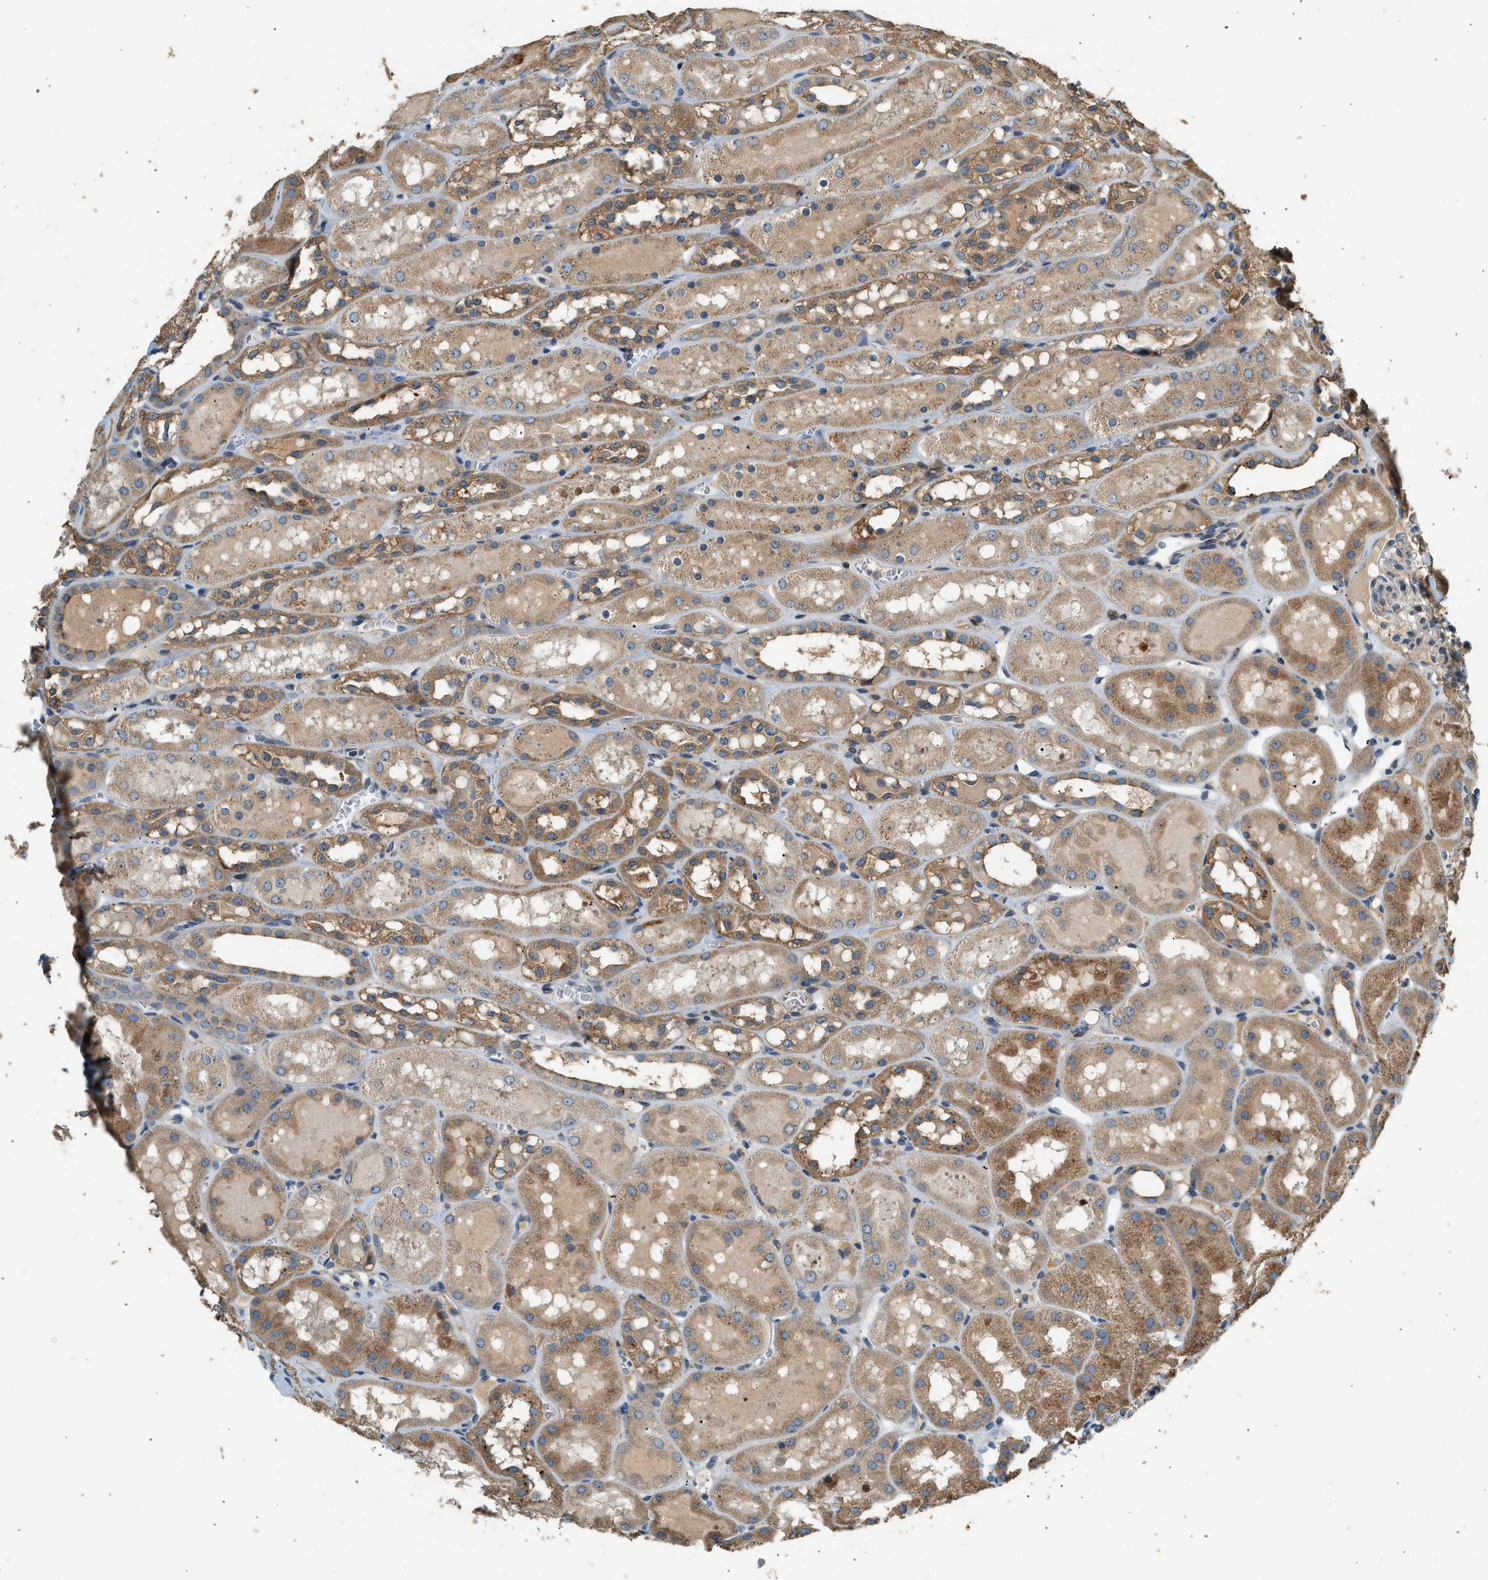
{"staining": {"intensity": "weak", "quantity": "<25%", "location": "cytoplasmic/membranous"}, "tissue": "kidney", "cell_type": "Cells in glomeruli", "image_type": "normal", "snomed": [{"axis": "morphology", "description": "Normal tissue, NOS"}, {"axis": "topography", "description": "Kidney"}, {"axis": "topography", "description": "Urinary bladder"}], "caption": "Human kidney stained for a protein using immunohistochemistry (IHC) demonstrates no expression in cells in glomeruli.", "gene": "CTSB", "patient": {"sex": "male", "age": 16}}